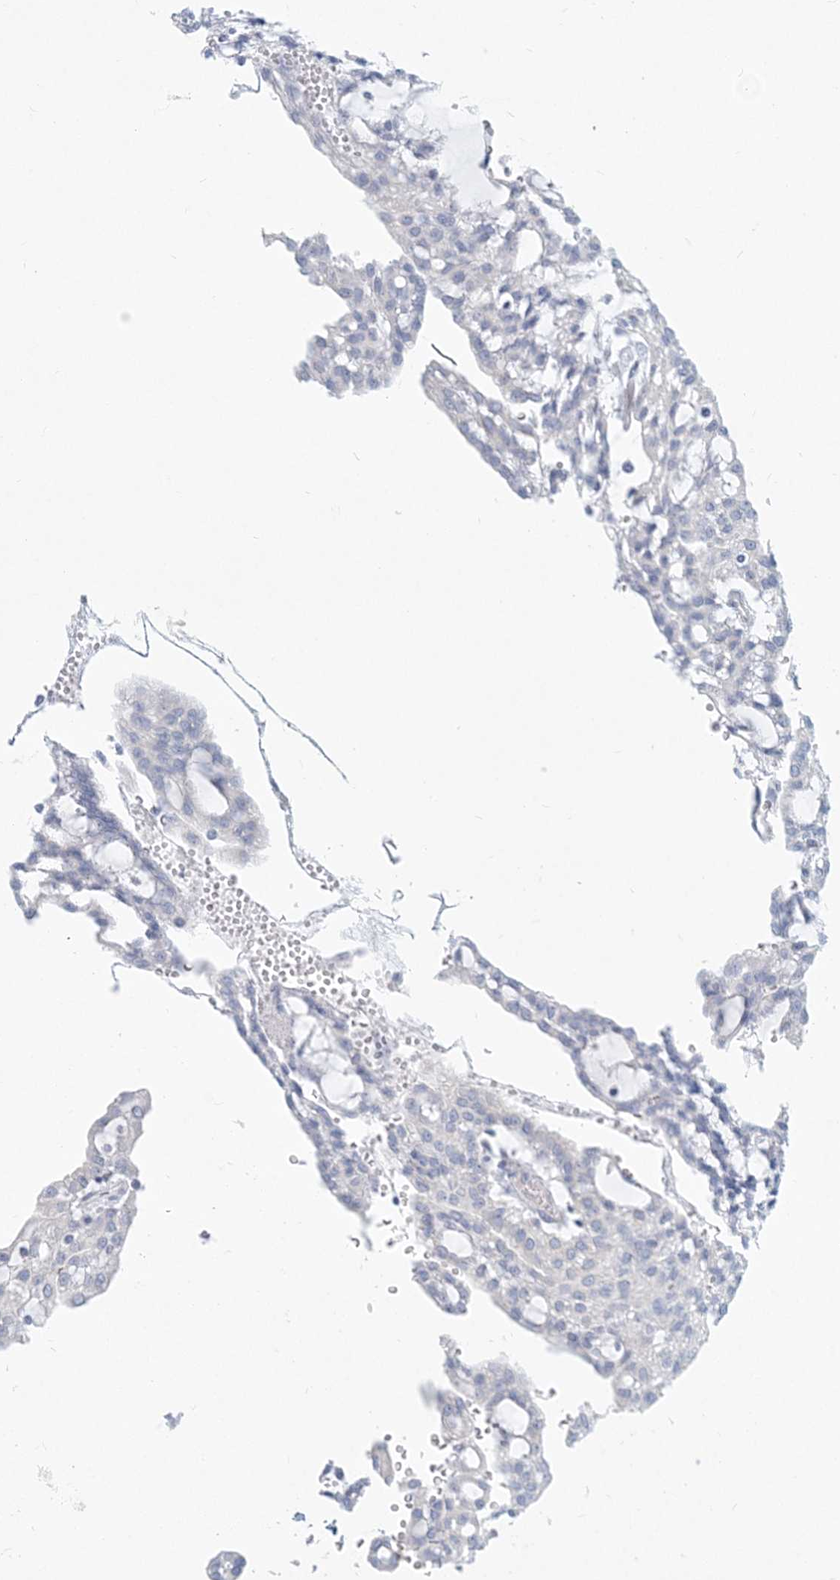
{"staining": {"intensity": "negative", "quantity": "none", "location": "none"}, "tissue": "renal cancer", "cell_type": "Tumor cells", "image_type": "cancer", "snomed": [{"axis": "morphology", "description": "Adenocarcinoma, NOS"}, {"axis": "topography", "description": "Kidney"}], "caption": "This is an immunohistochemistry (IHC) image of adenocarcinoma (renal). There is no expression in tumor cells.", "gene": "CSN1S1", "patient": {"sex": "male", "age": 63}}